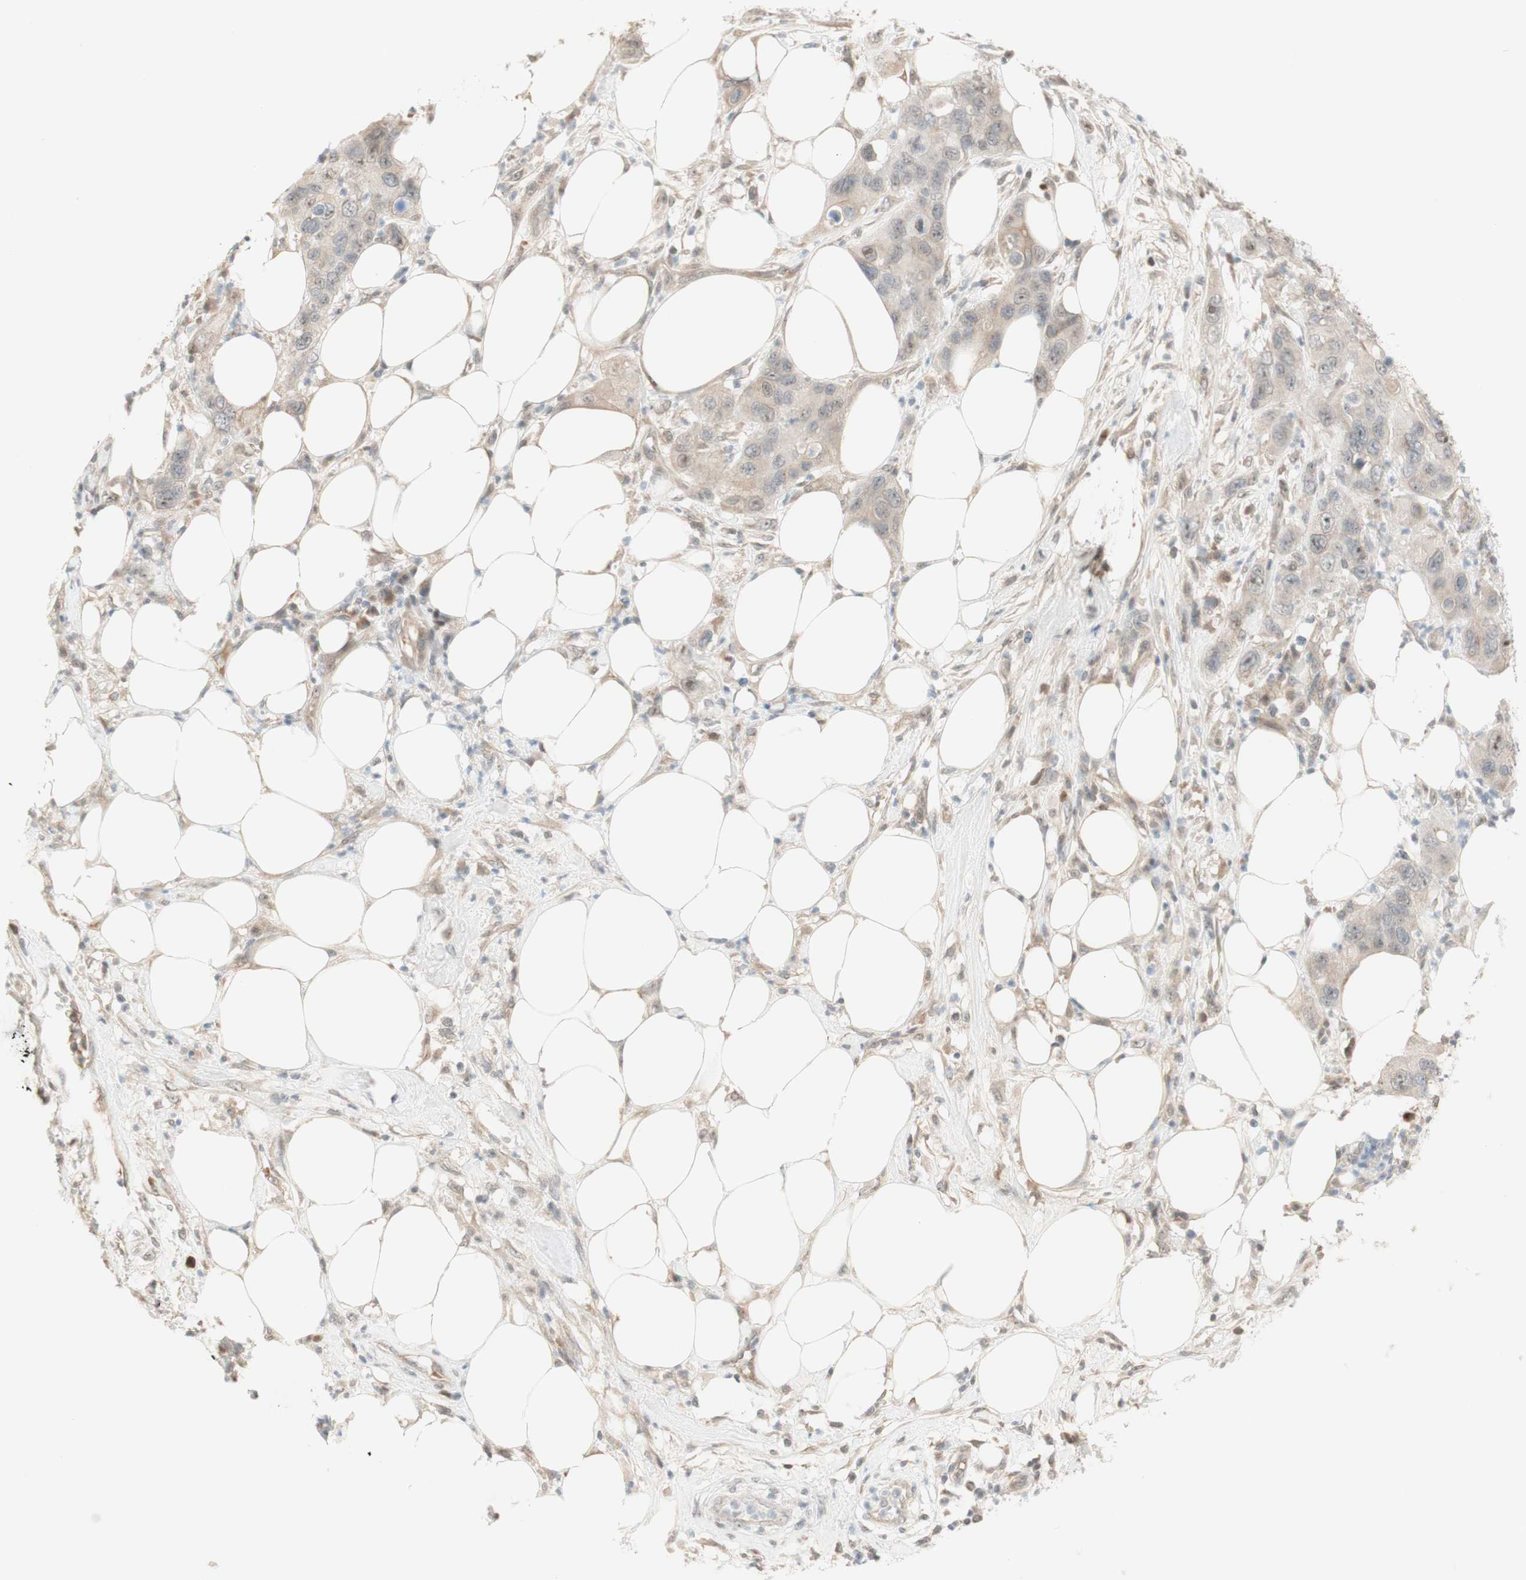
{"staining": {"intensity": "weak", "quantity": ">75%", "location": "cytoplasmic/membranous,nuclear"}, "tissue": "pancreatic cancer", "cell_type": "Tumor cells", "image_type": "cancer", "snomed": [{"axis": "morphology", "description": "Adenocarcinoma, NOS"}, {"axis": "topography", "description": "Pancreas"}], "caption": "Immunohistochemistry (IHC) staining of adenocarcinoma (pancreatic), which exhibits low levels of weak cytoplasmic/membranous and nuclear expression in approximately >75% of tumor cells indicating weak cytoplasmic/membranous and nuclear protein staining. The staining was performed using DAB (brown) for protein detection and nuclei were counterstained in hematoxylin (blue).", "gene": "PLCD4", "patient": {"sex": "female", "age": 71}}